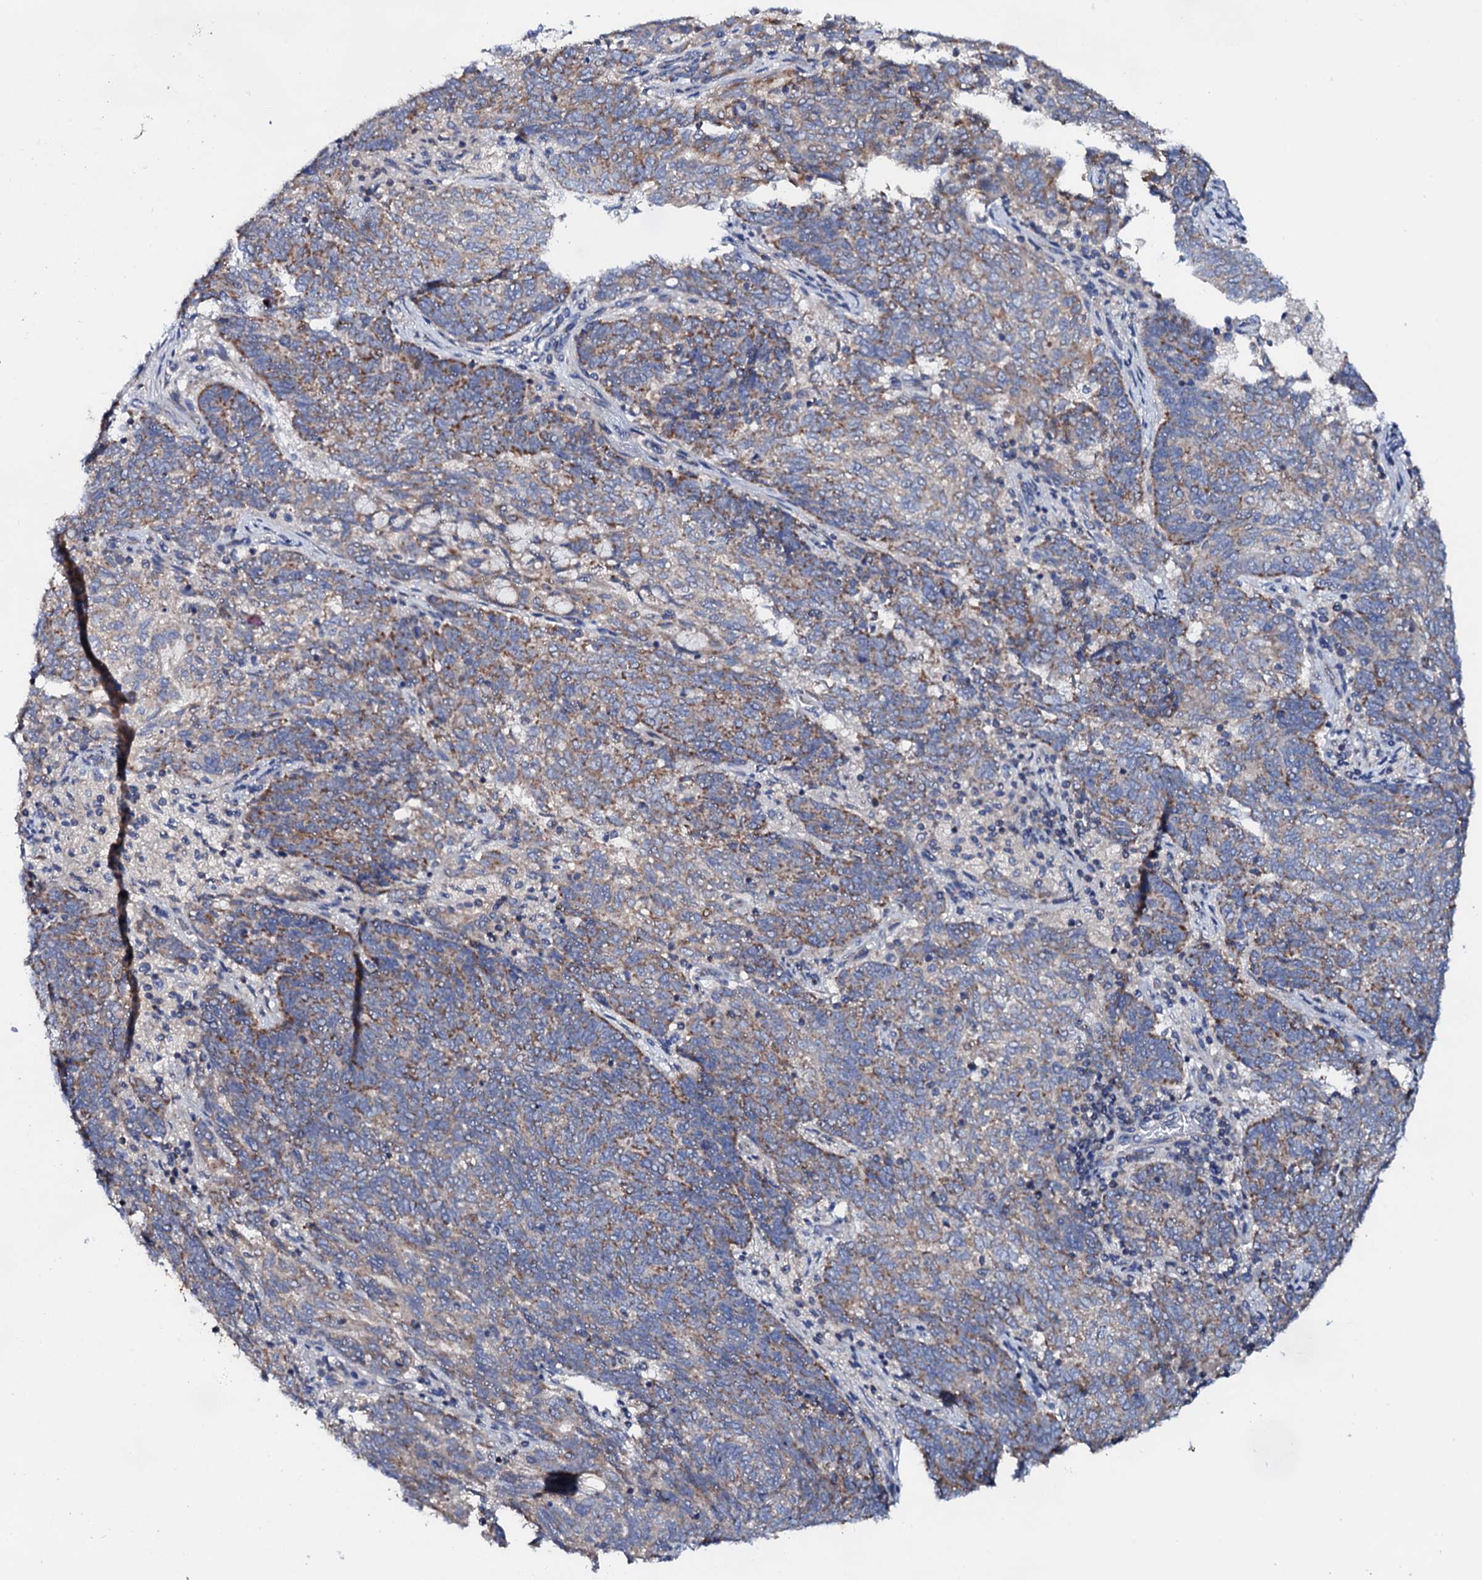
{"staining": {"intensity": "moderate", "quantity": "<25%", "location": "cytoplasmic/membranous"}, "tissue": "endometrial cancer", "cell_type": "Tumor cells", "image_type": "cancer", "snomed": [{"axis": "morphology", "description": "Adenocarcinoma, NOS"}, {"axis": "topography", "description": "Endometrium"}], "caption": "Protein expression analysis of endometrial cancer (adenocarcinoma) exhibits moderate cytoplasmic/membranous positivity in approximately <25% of tumor cells. The protein of interest is stained brown, and the nuclei are stained in blue (DAB (3,3'-diaminobenzidine) IHC with brightfield microscopy, high magnification).", "gene": "MRPL48", "patient": {"sex": "female", "age": 80}}